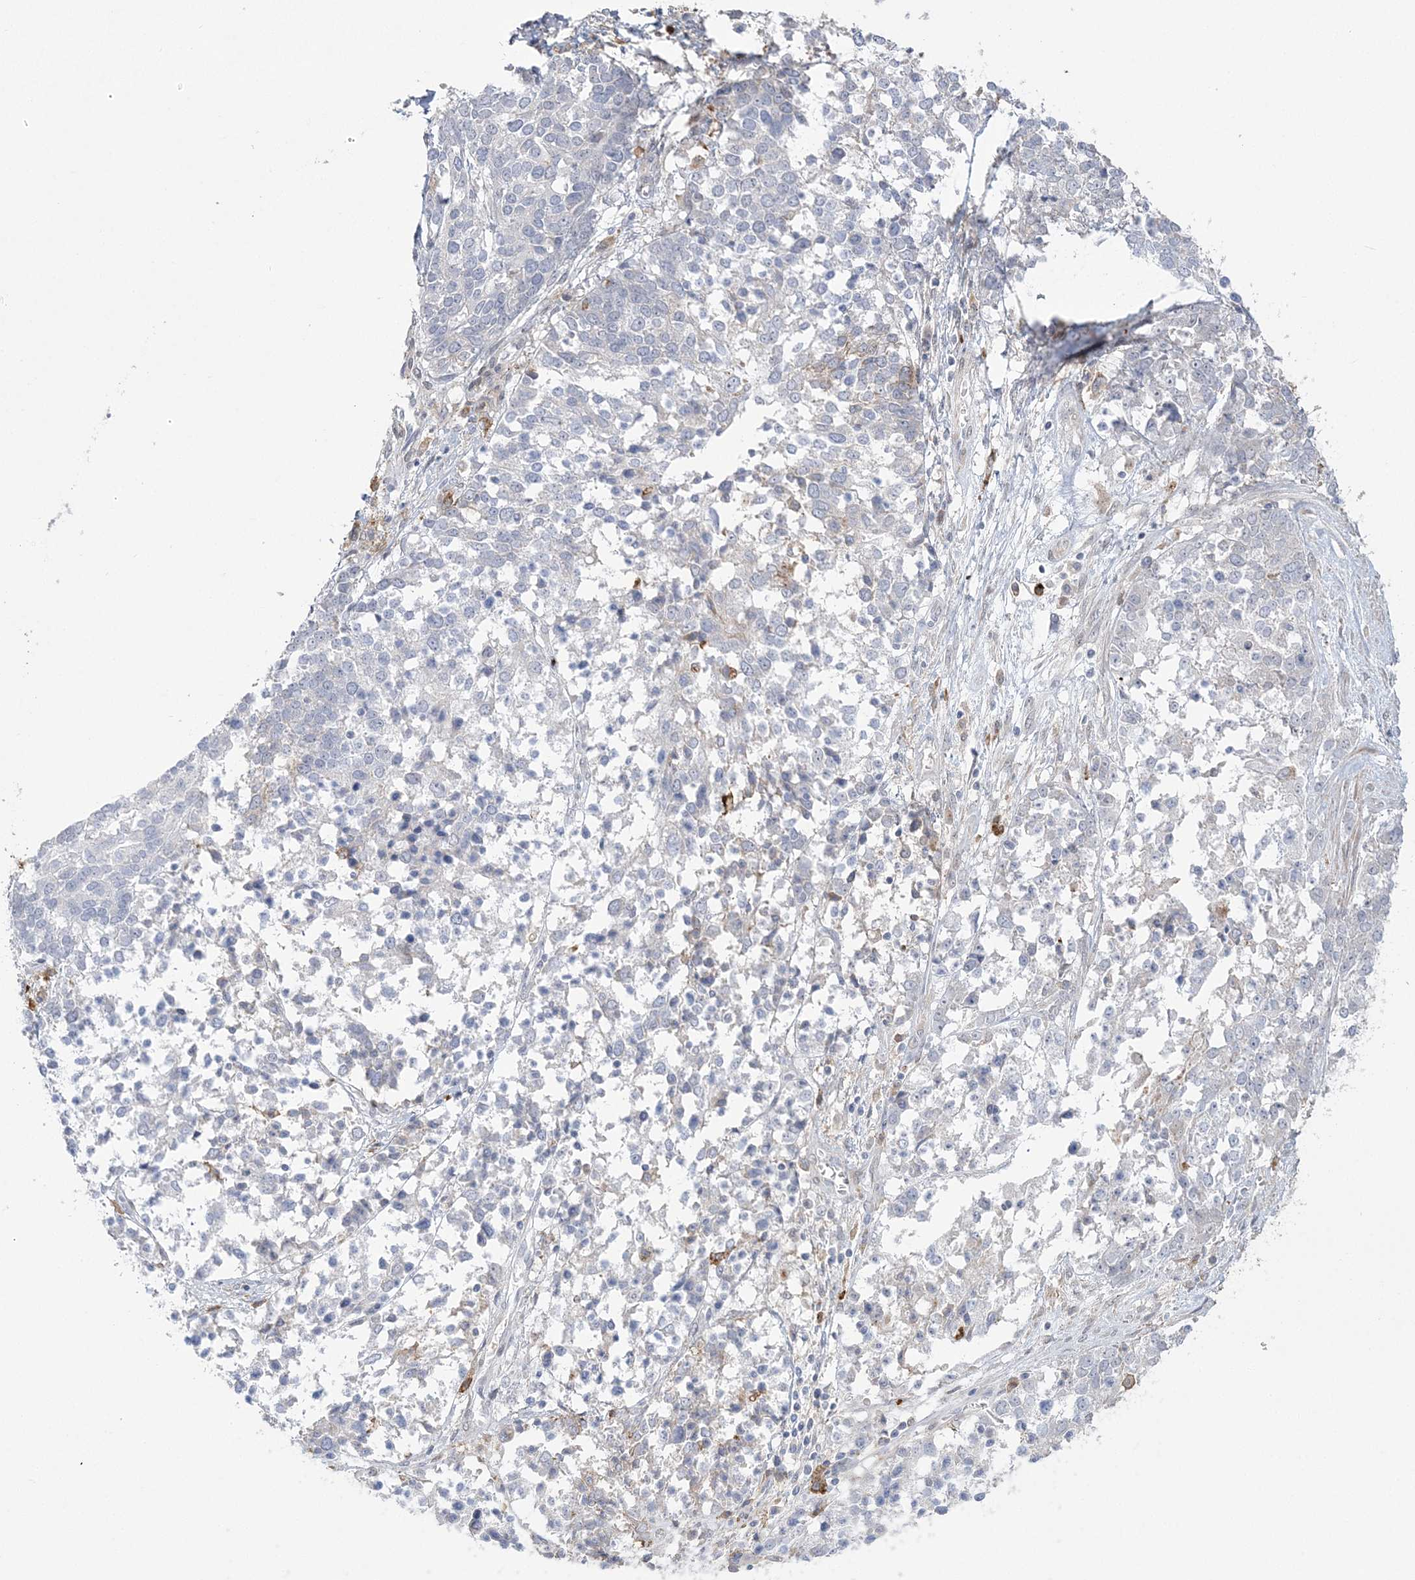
{"staining": {"intensity": "negative", "quantity": "none", "location": "none"}, "tissue": "ovarian cancer", "cell_type": "Tumor cells", "image_type": "cancer", "snomed": [{"axis": "morphology", "description": "Cystadenocarcinoma, serous, NOS"}, {"axis": "topography", "description": "Ovary"}], "caption": "There is no significant expression in tumor cells of ovarian cancer.", "gene": "HAAO", "patient": {"sex": "female", "age": 44}}